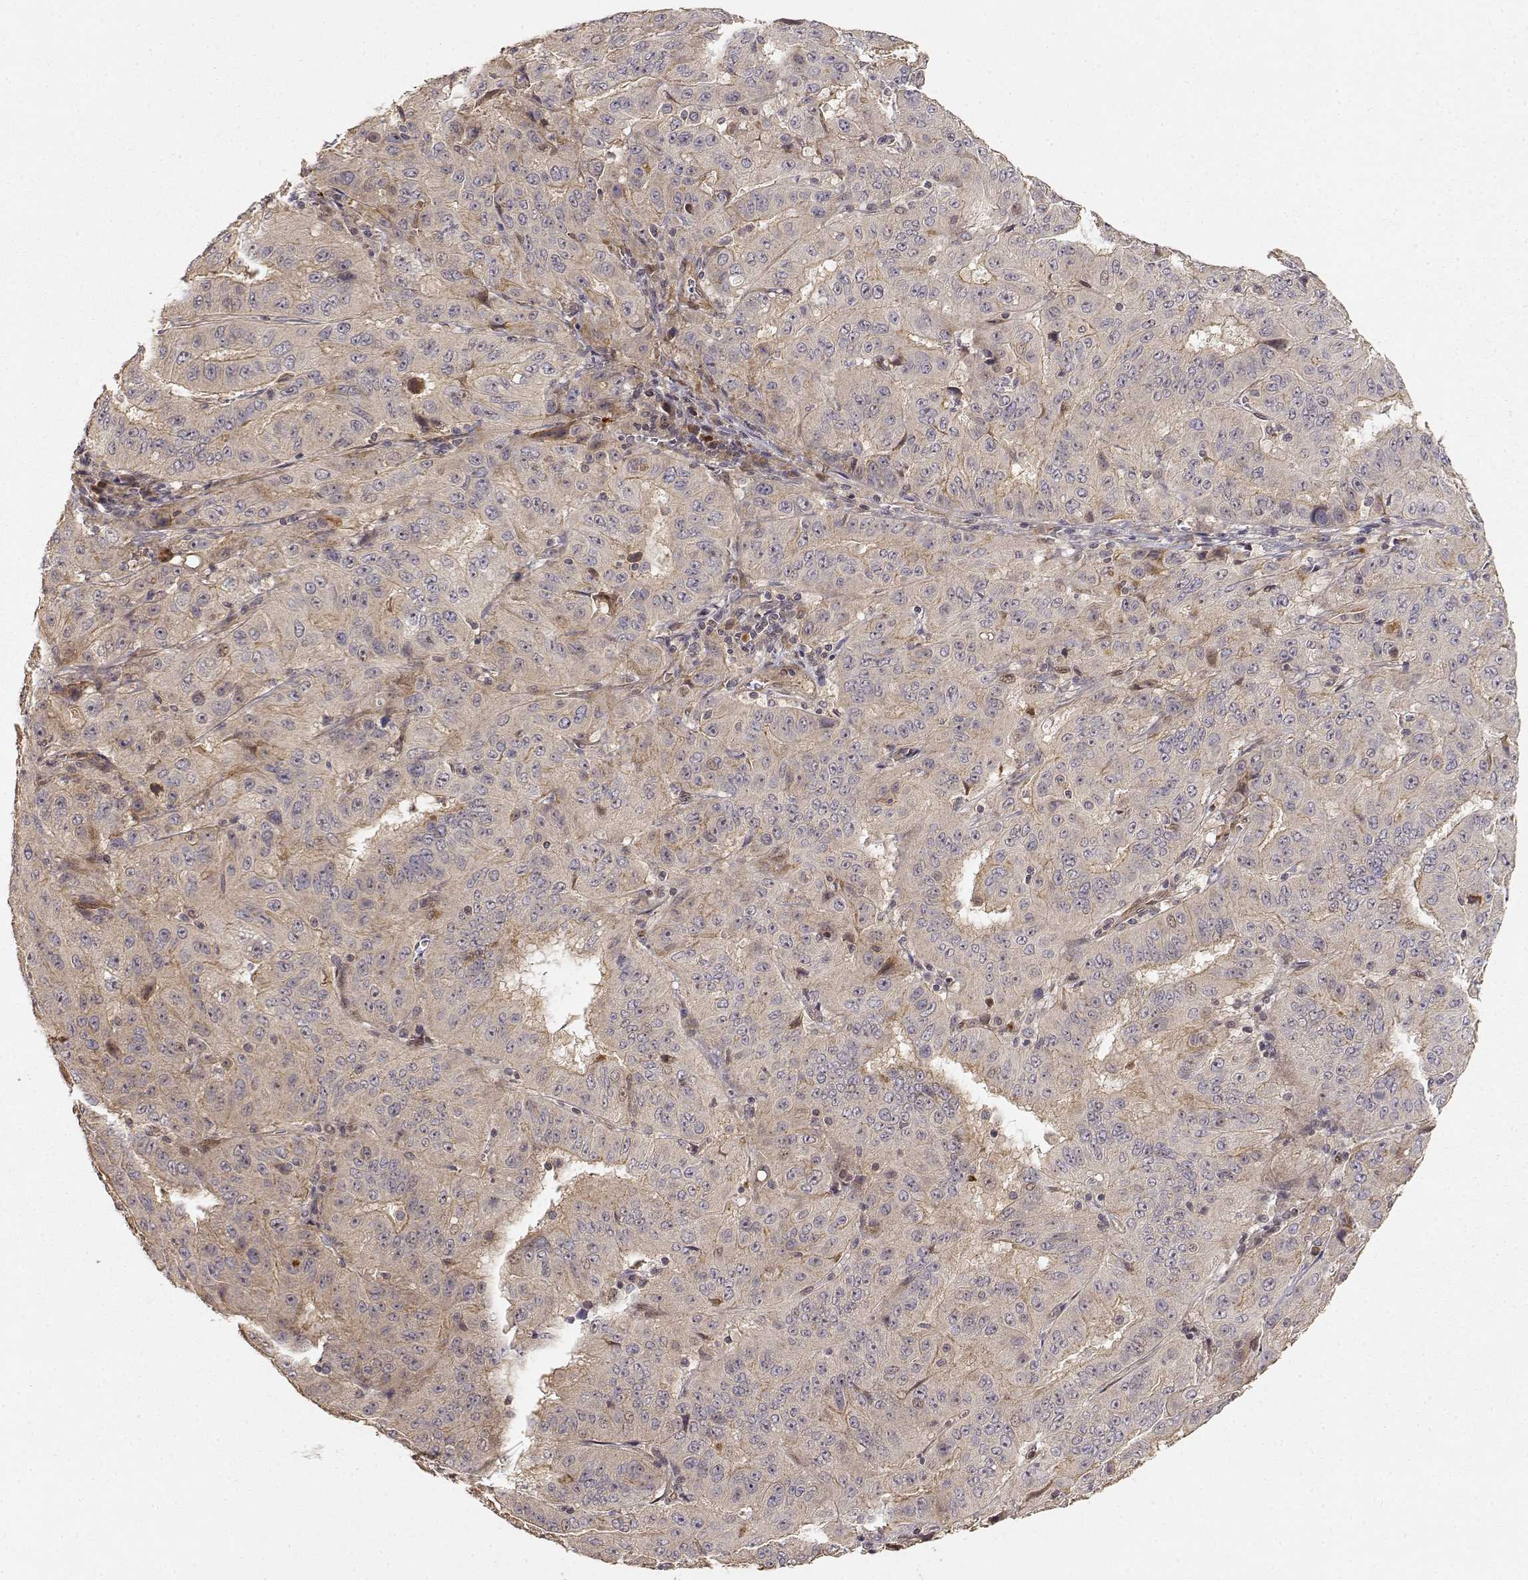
{"staining": {"intensity": "weak", "quantity": ">75%", "location": "cytoplasmic/membranous"}, "tissue": "pancreatic cancer", "cell_type": "Tumor cells", "image_type": "cancer", "snomed": [{"axis": "morphology", "description": "Adenocarcinoma, NOS"}, {"axis": "topography", "description": "Pancreas"}], "caption": "Adenocarcinoma (pancreatic) was stained to show a protein in brown. There is low levels of weak cytoplasmic/membranous expression in approximately >75% of tumor cells.", "gene": "PICK1", "patient": {"sex": "male", "age": 63}}